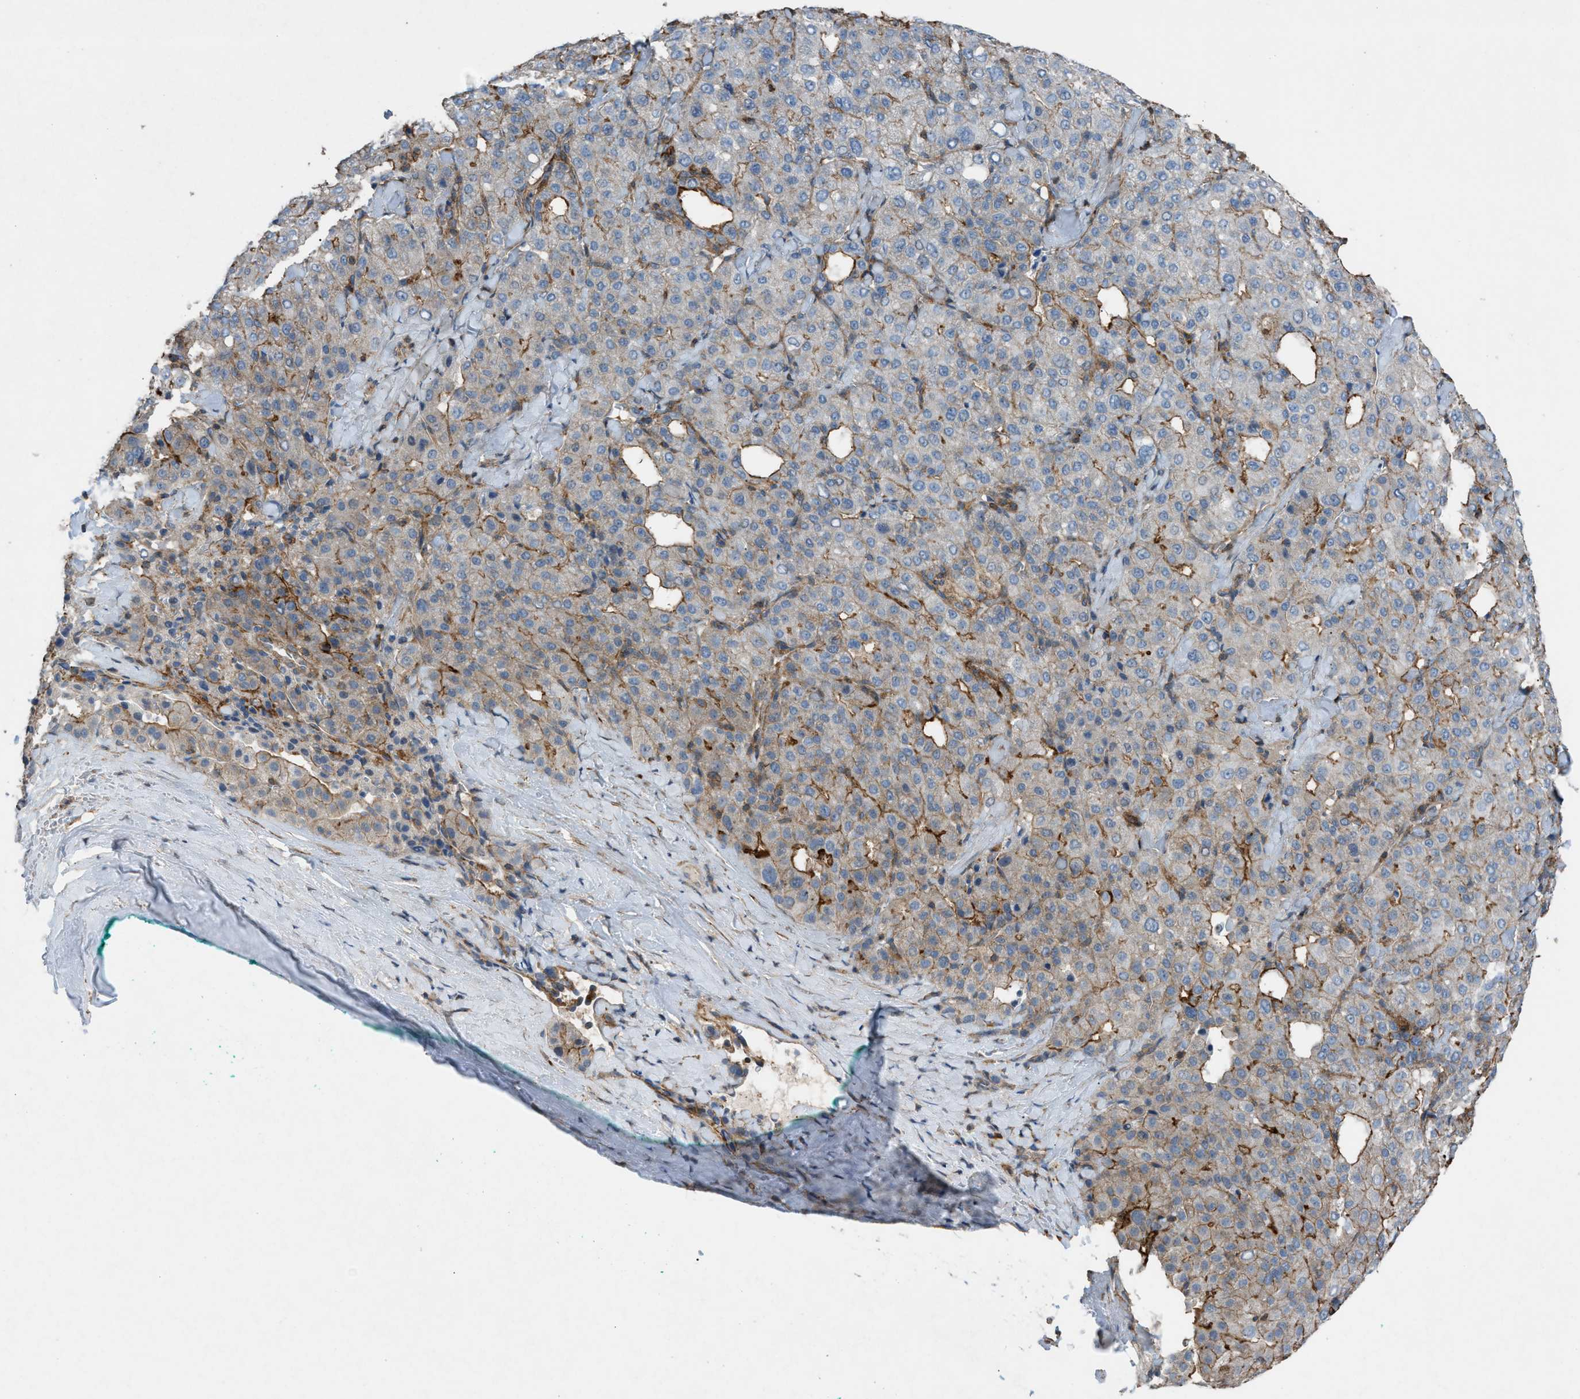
{"staining": {"intensity": "weak", "quantity": "25%-75%", "location": "cytoplasmic/membranous"}, "tissue": "liver cancer", "cell_type": "Tumor cells", "image_type": "cancer", "snomed": [{"axis": "morphology", "description": "Carcinoma, Hepatocellular, NOS"}, {"axis": "topography", "description": "Liver"}], "caption": "IHC image of liver cancer (hepatocellular carcinoma) stained for a protein (brown), which demonstrates low levels of weak cytoplasmic/membranous staining in approximately 25%-75% of tumor cells.", "gene": "NCK2", "patient": {"sex": "male", "age": 65}}